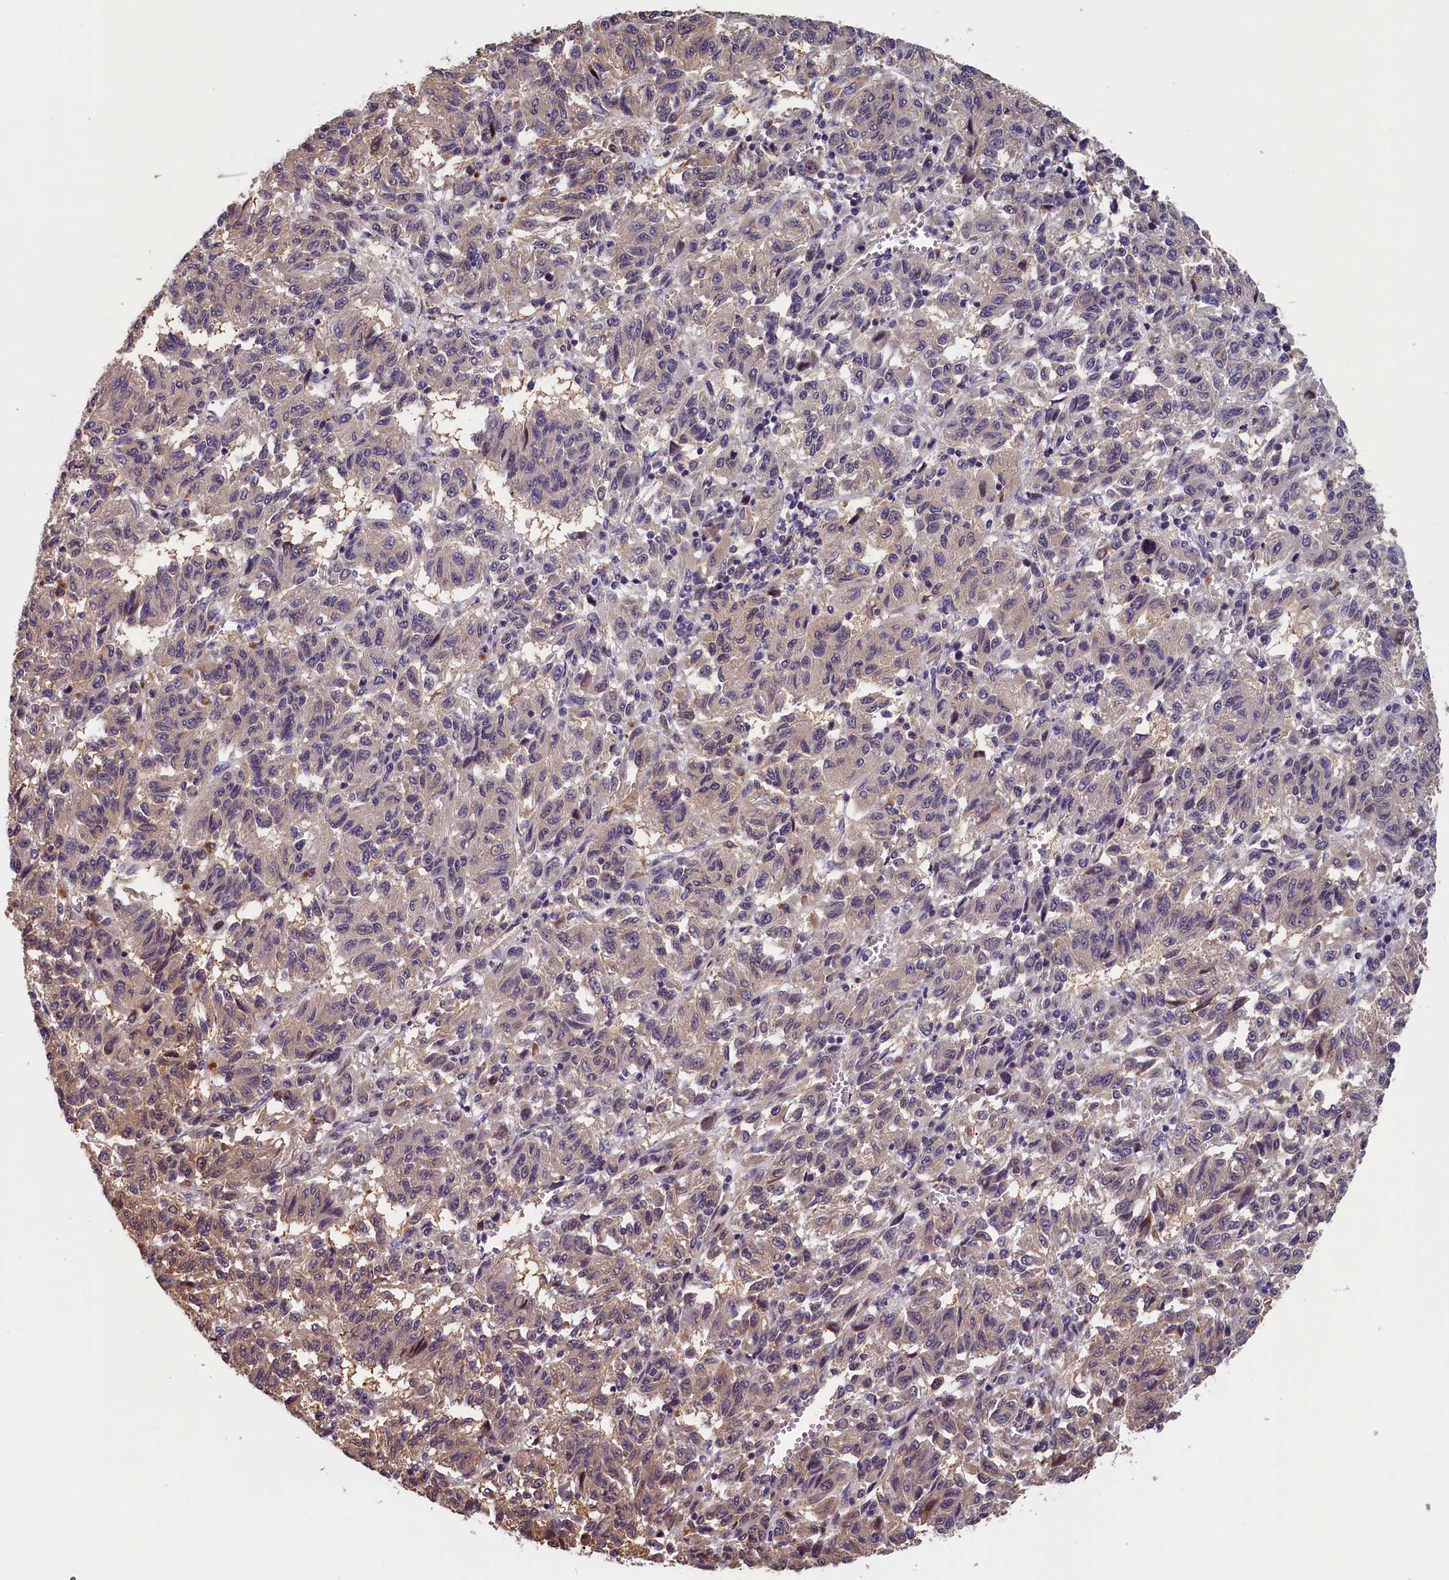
{"staining": {"intensity": "weak", "quantity": "<25%", "location": "cytoplasmic/membranous"}, "tissue": "melanoma", "cell_type": "Tumor cells", "image_type": "cancer", "snomed": [{"axis": "morphology", "description": "Malignant melanoma, Metastatic site"}, {"axis": "topography", "description": "Lung"}], "caption": "Melanoma was stained to show a protein in brown. There is no significant expression in tumor cells. The staining is performed using DAB (3,3'-diaminobenzidine) brown chromogen with nuclei counter-stained in using hematoxylin.", "gene": "TMEM116", "patient": {"sex": "male", "age": 64}}